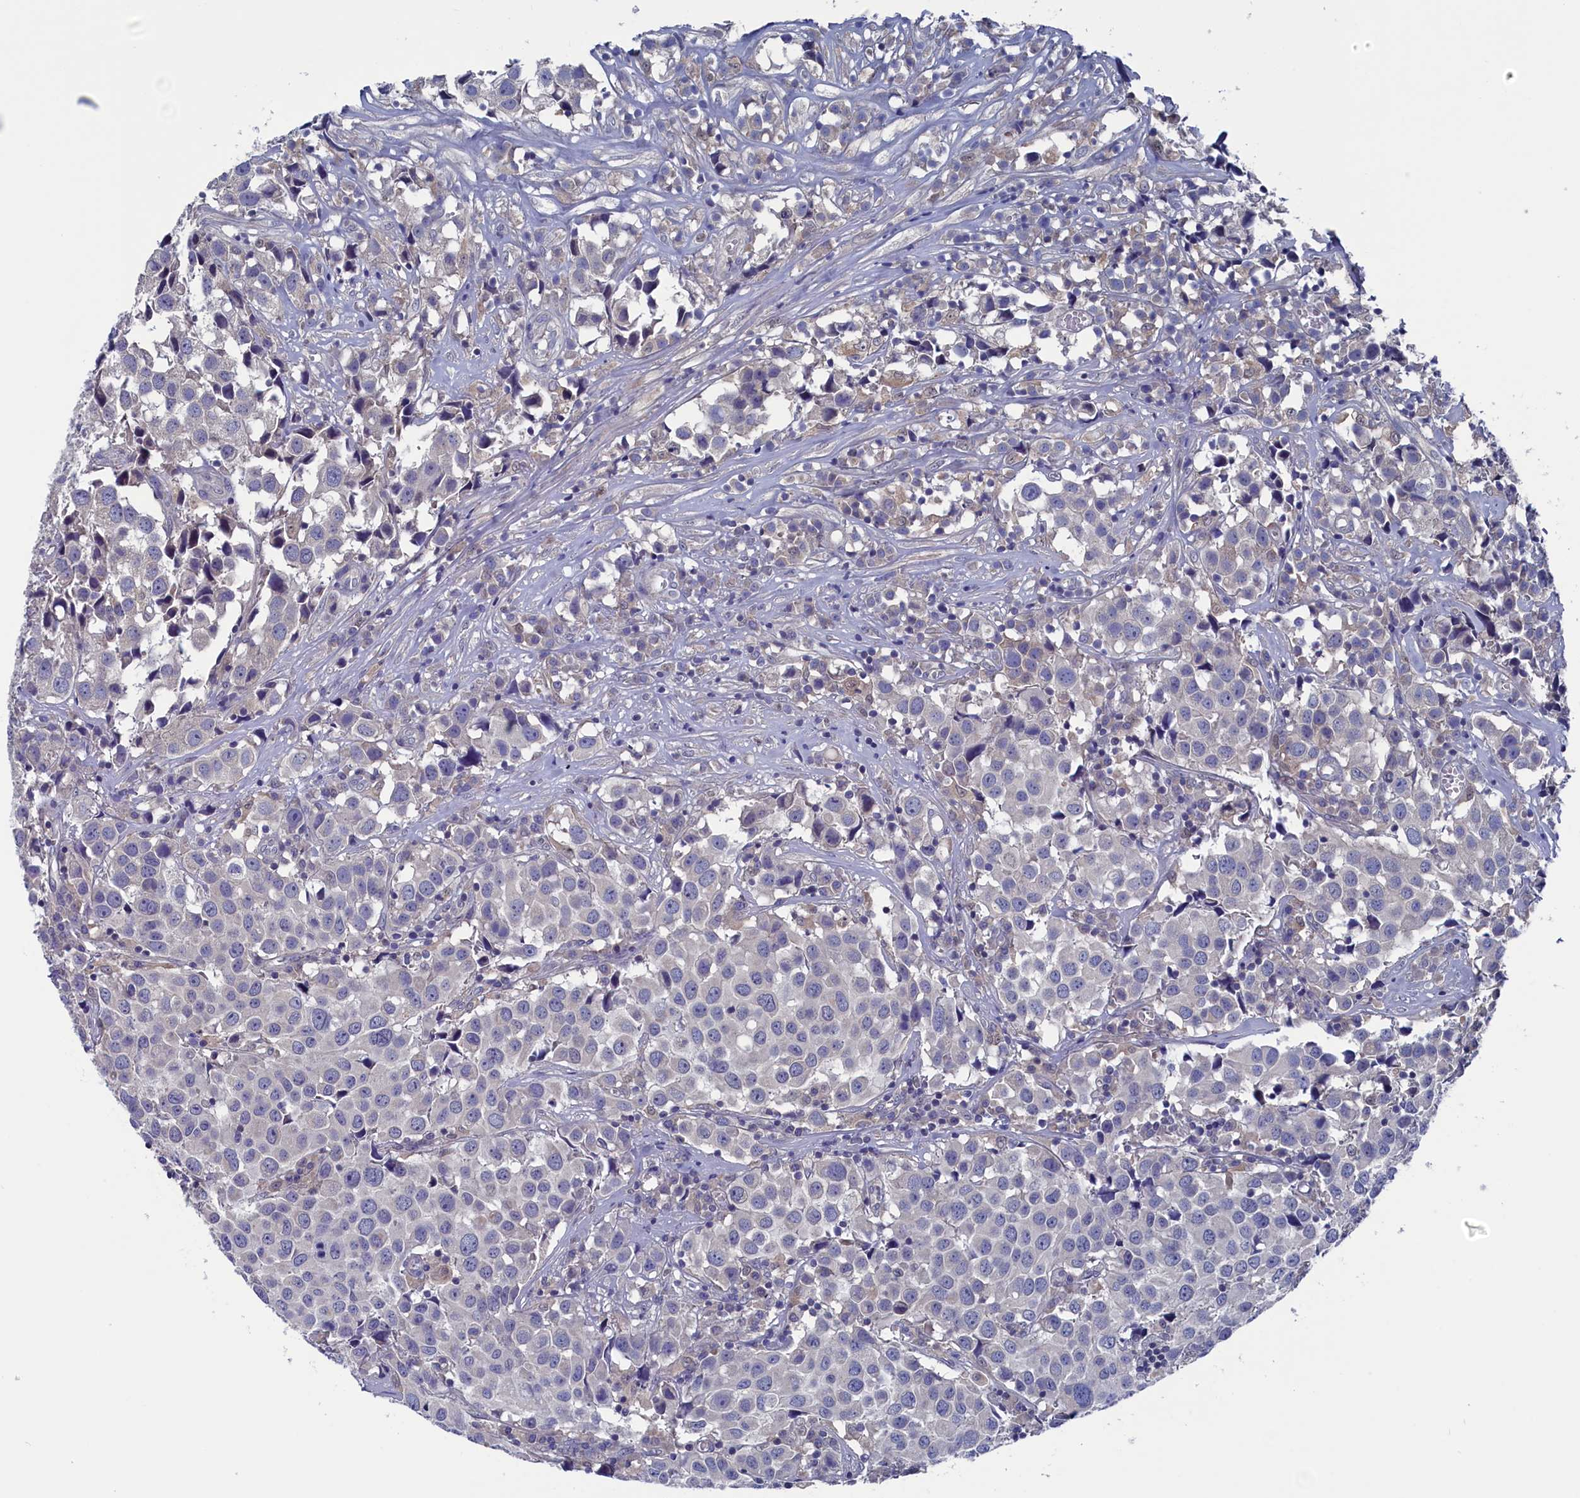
{"staining": {"intensity": "weak", "quantity": "<25%", "location": "cytoplasmic/membranous"}, "tissue": "urothelial cancer", "cell_type": "Tumor cells", "image_type": "cancer", "snomed": [{"axis": "morphology", "description": "Urothelial carcinoma, High grade"}, {"axis": "topography", "description": "Urinary bladder"}], "caption": "A high-resolution histopathology image shows immunohistochemistry staining of high-grade urothelial carcinoma, which displays no significant staining in tumor cells. (Stains: DAB IHC with hematoxylin counter stain, Microscopy: brightfield microscopy at high magnification).", "gene": "SPATA13", "patient": {"sex": "female", "age": 75}}